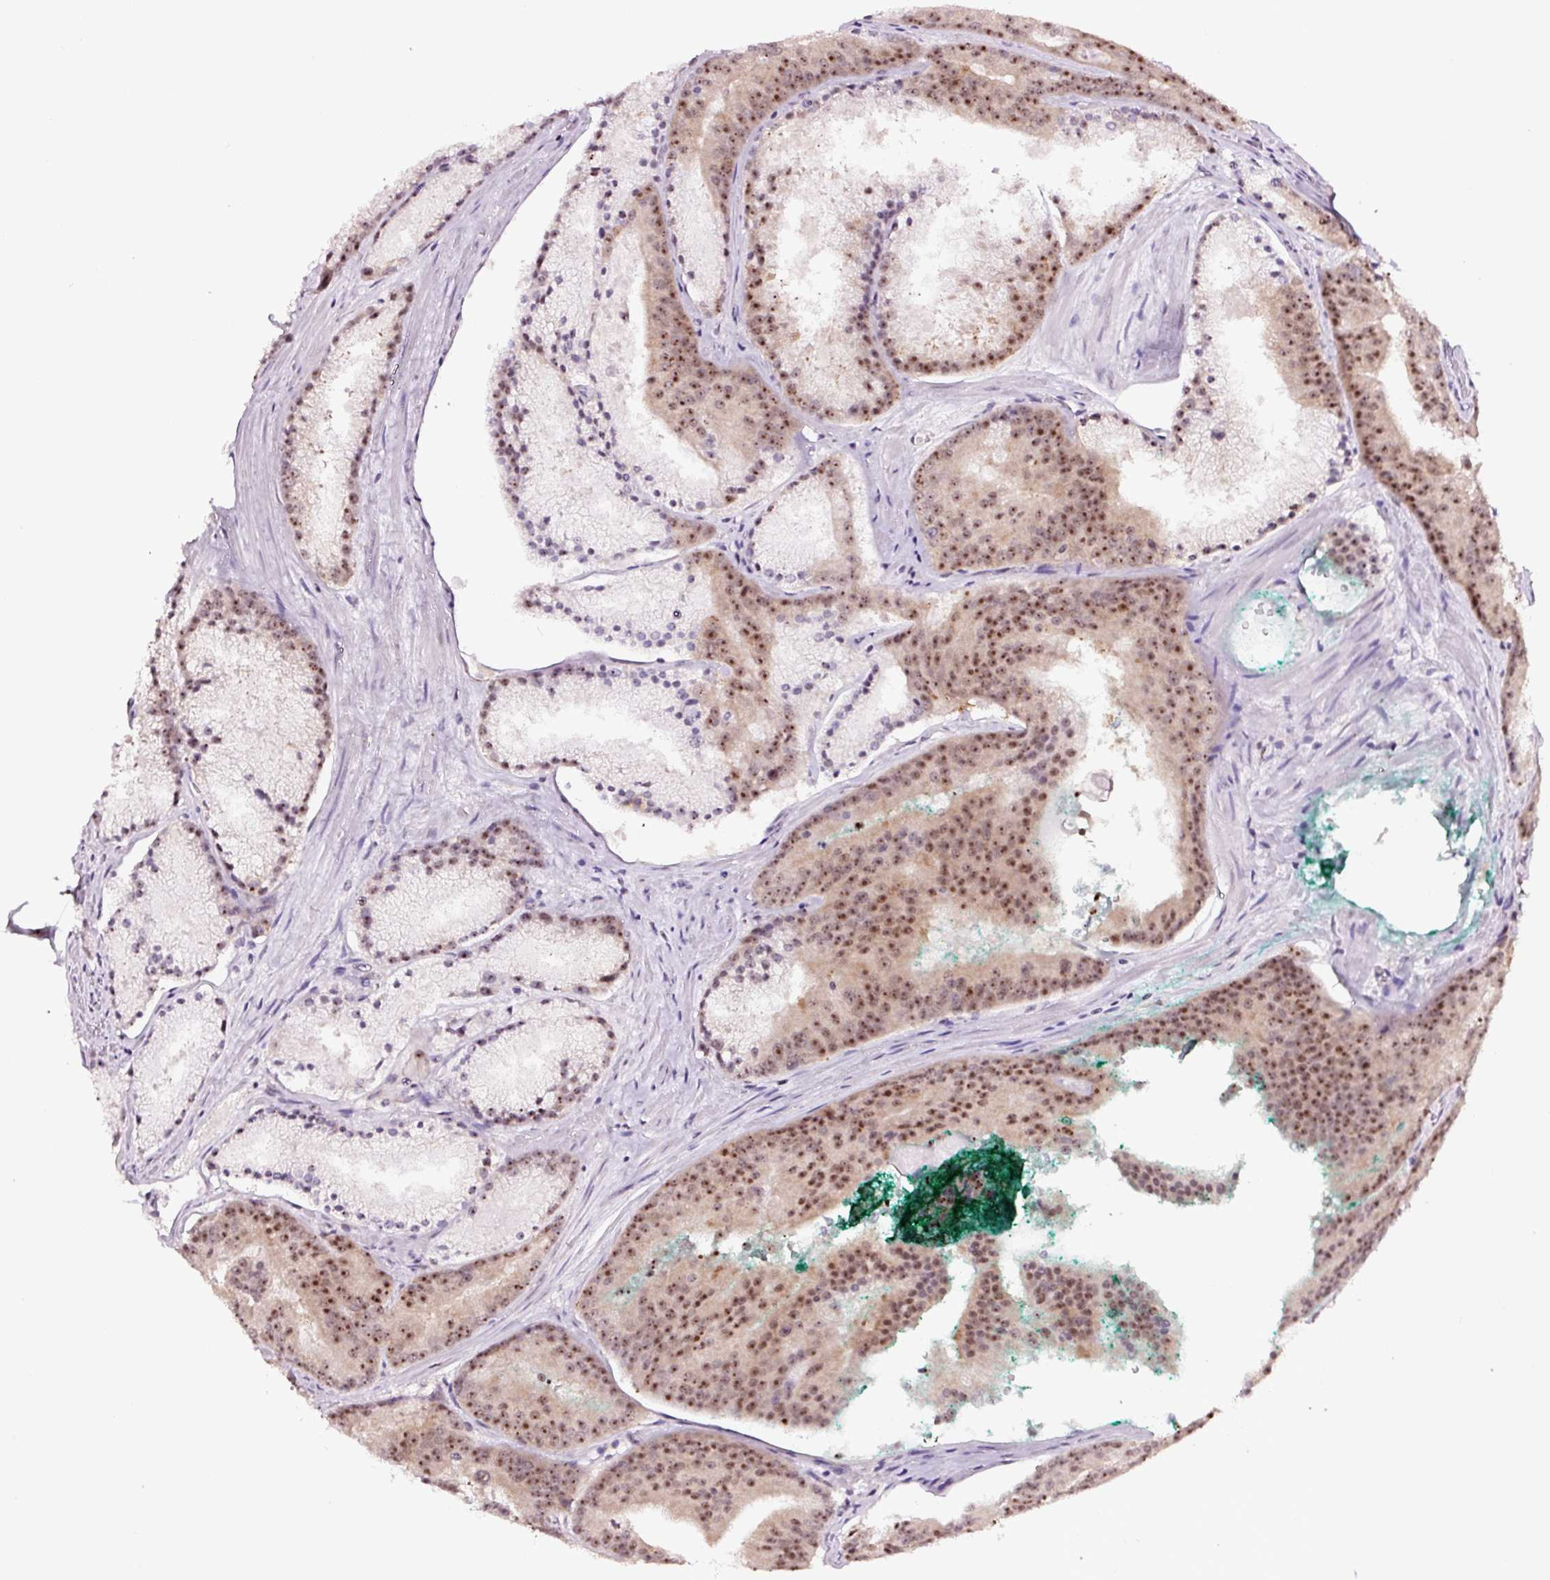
{"staining": {"intensity": "moderate", "quantity": "25%-75%", "location": "nuclear"}, "tissue": "prostate cancer", "cell_type": "Tumor cells", "image_type": "cancer", "snomed": [{"axis": "morphology", "description": "Adenocarcinoma, High grade"}, {"axis": "topography", "description": "Prostate"}], "caption": "This is a histology image of IHC staining of prostate cancer, which shows moderate staining in the nuclear of tumor cells.", "gene": "GNL3", "patient": {"sex": "male", "age": 61}}